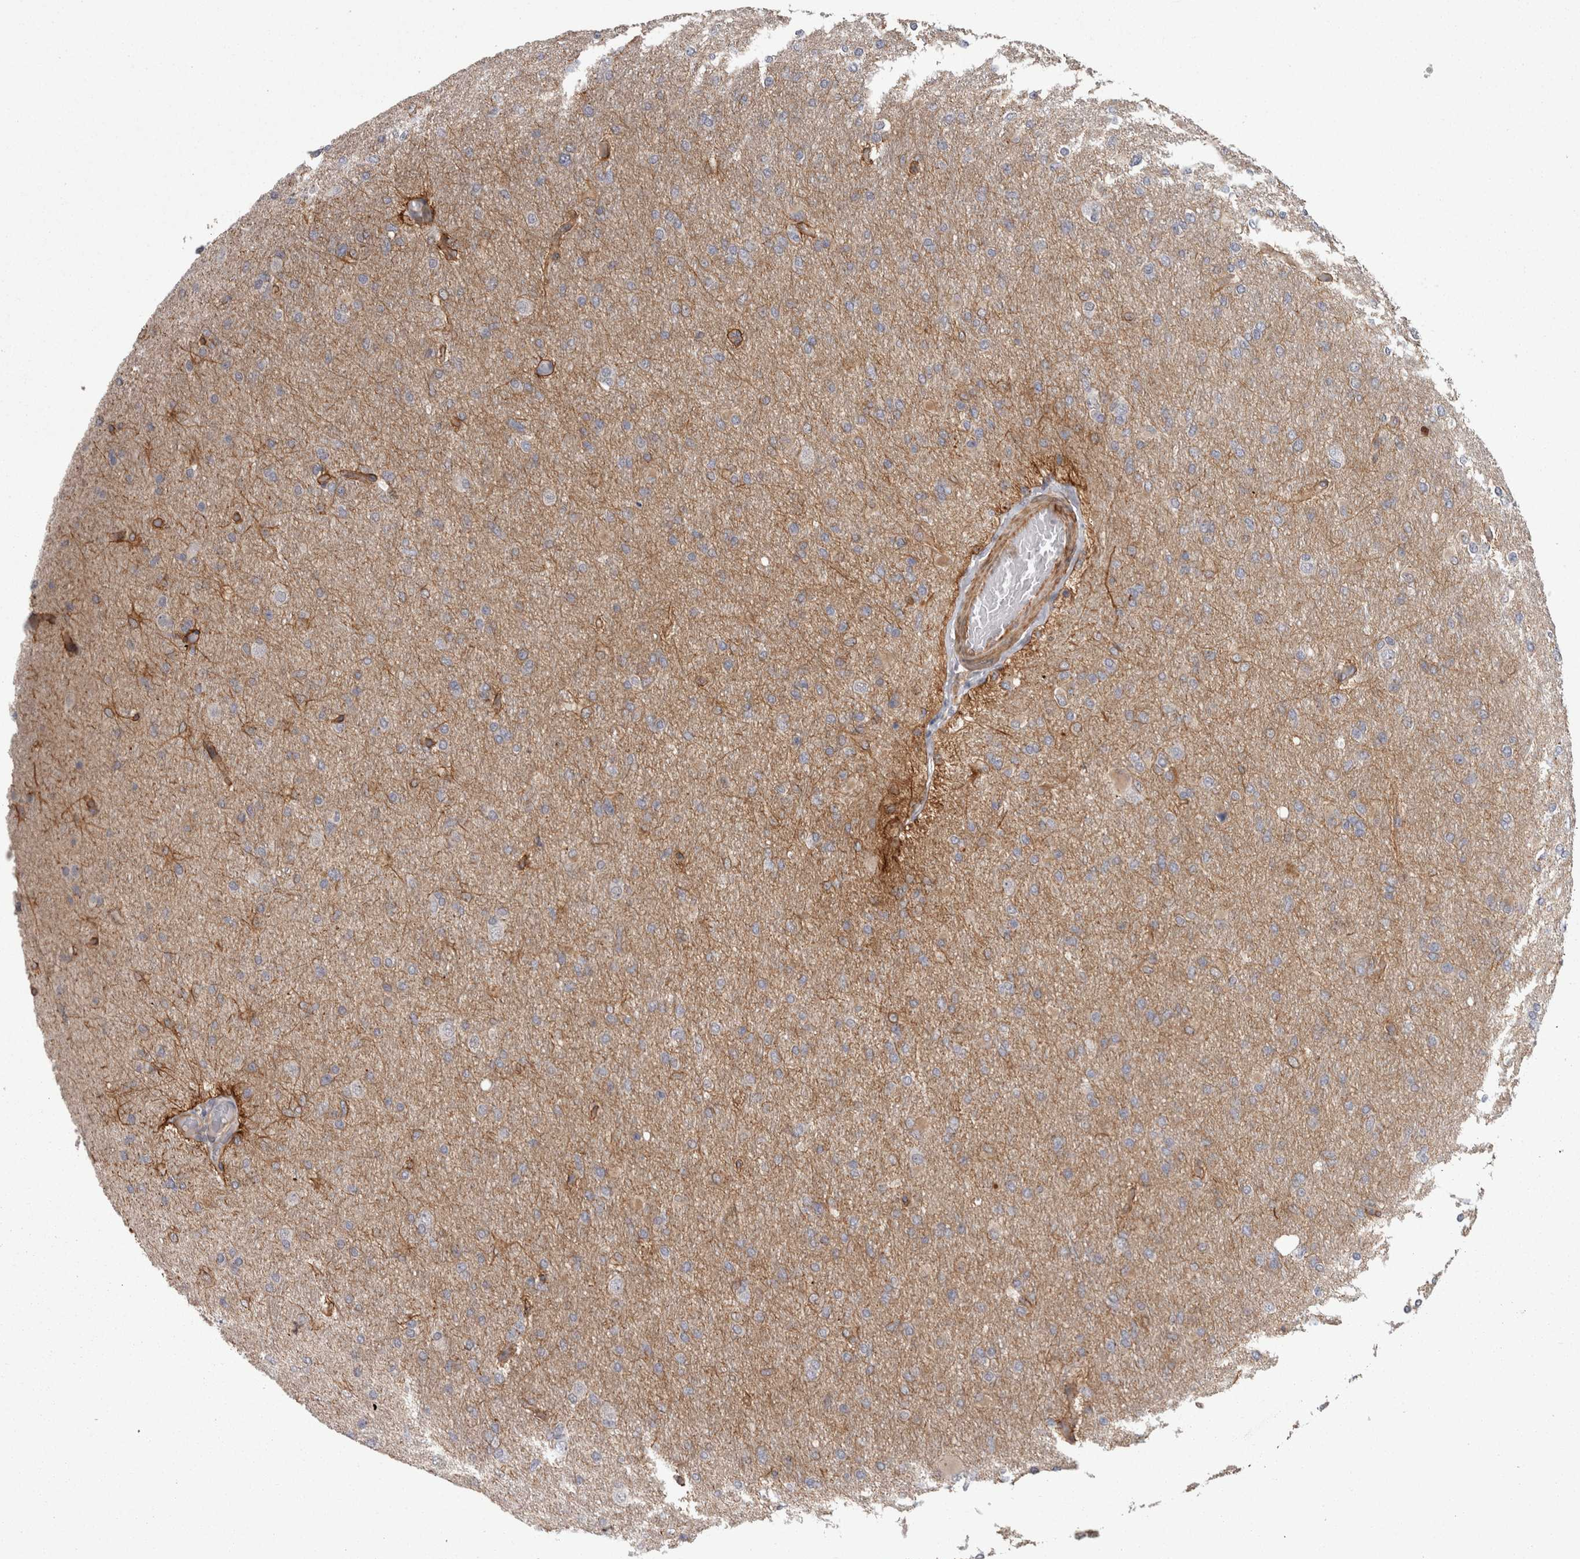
{"staining": {"intensity": "weak", "quantity": "<25%", "location": "cytoplasmic/membranous"}, "tissue": "glioma", "cell_type": "Tumor cells", "image_type": "cancer", "snomed": [{"axis": "morphology", "description": "Glioma, malignant, High grade"}, {"axis": "topography", "description": "Cerebral cortex"}], "caption": "IHC photomicrograph of neoplastic tissue: human glioma stained with DAB (3,3'-diaminobenzidine) demonstrates no significant protein expression in tumor cells.", "gene": "RMDN1", "patient": {"sex": "female", "age": 36}}